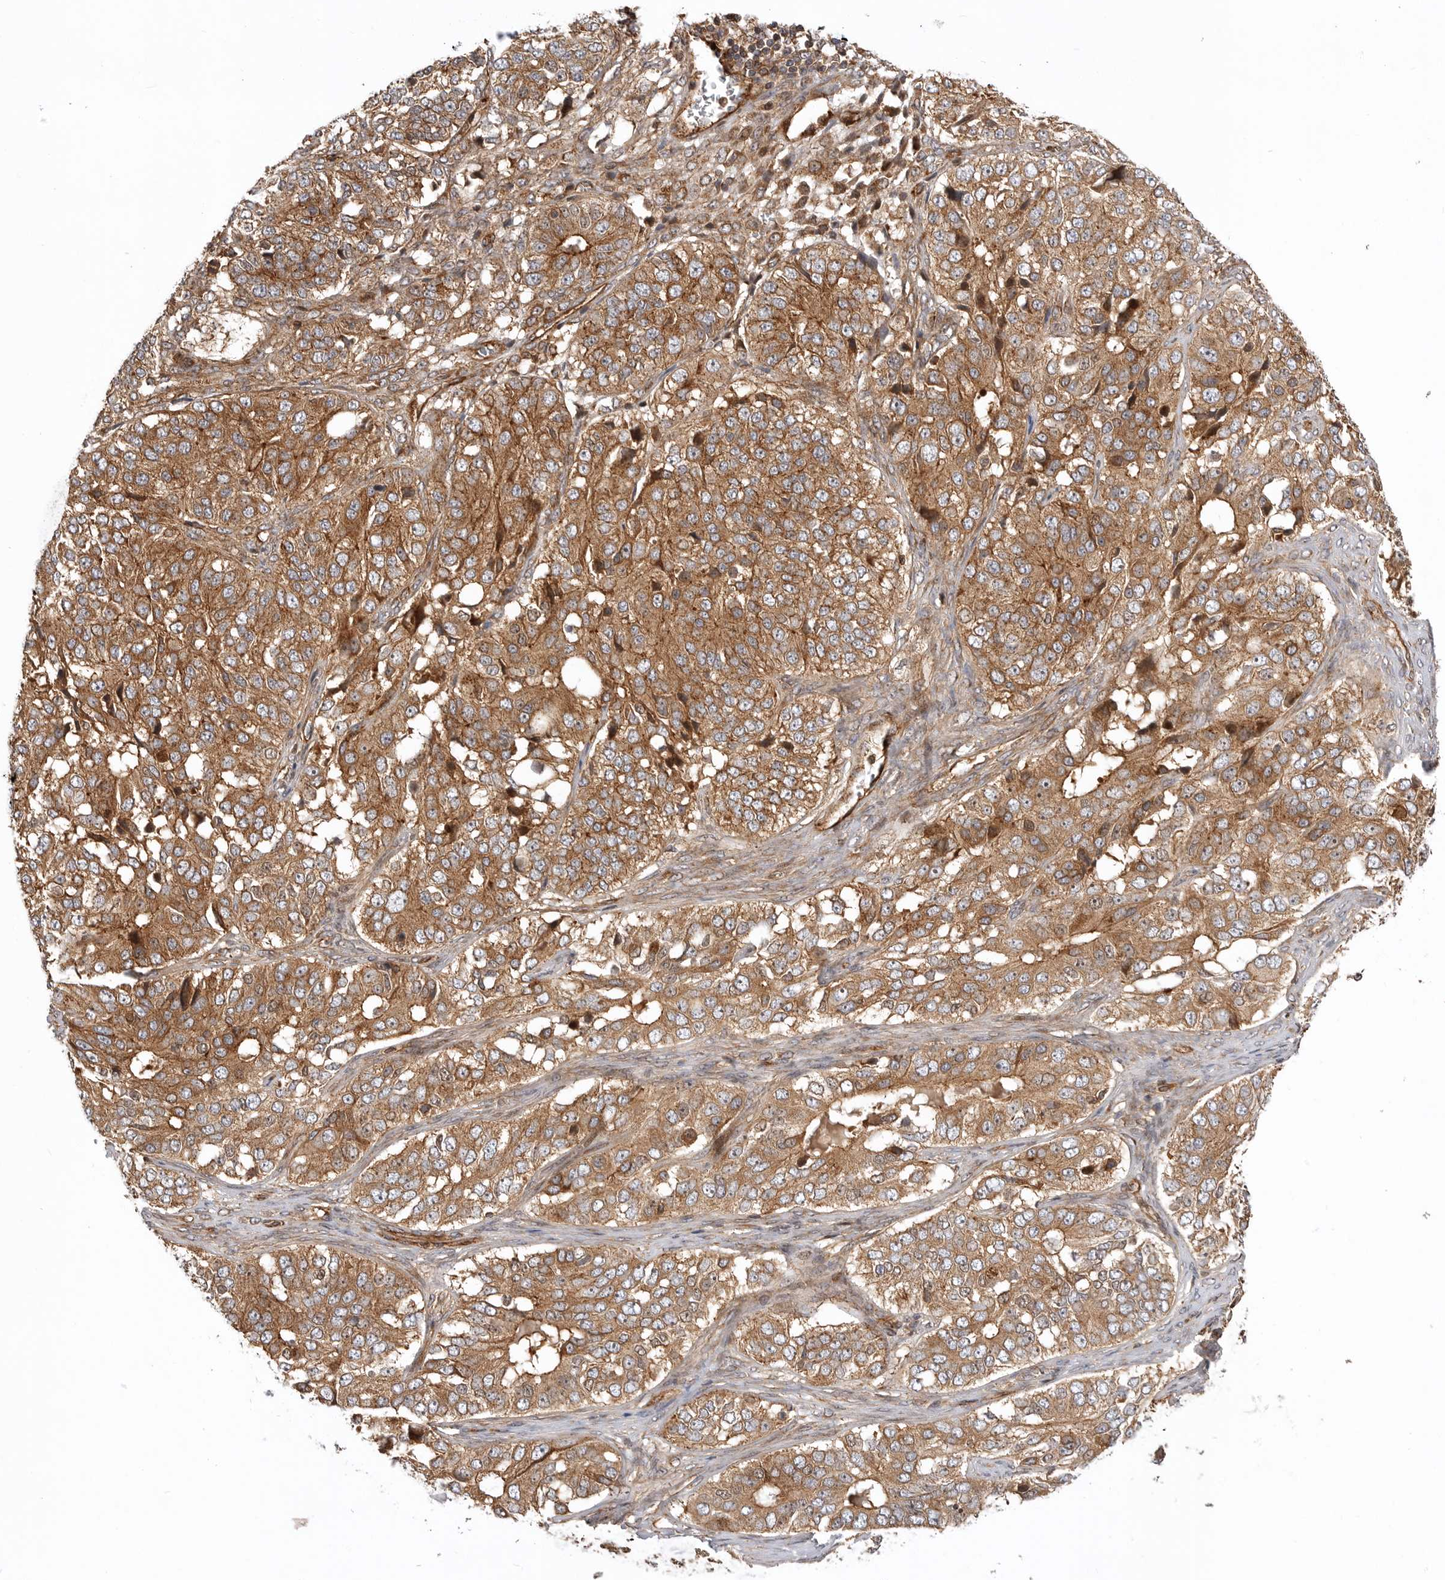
{"staining": {"intensity": "moderate", "quantity": ">75%", "location": "cytoplasmic/membranous"}, "tissue": "ovarian cancer", "cell_type": "Tumor cells", "image_type": "cancer", "snomed": [{"axis": "morphology", "description": "Carcinoma, endometroid"}, {"axis": "topography", "description": "Ovary"}], "caption": "A photomicrograph of ovarian cancer stained for a protein shows moderate cytoplasmic/membranous brown staining in tumor cells.", "gene": "GPATCH2", "patient": {"sex": "female", "age": 51}}